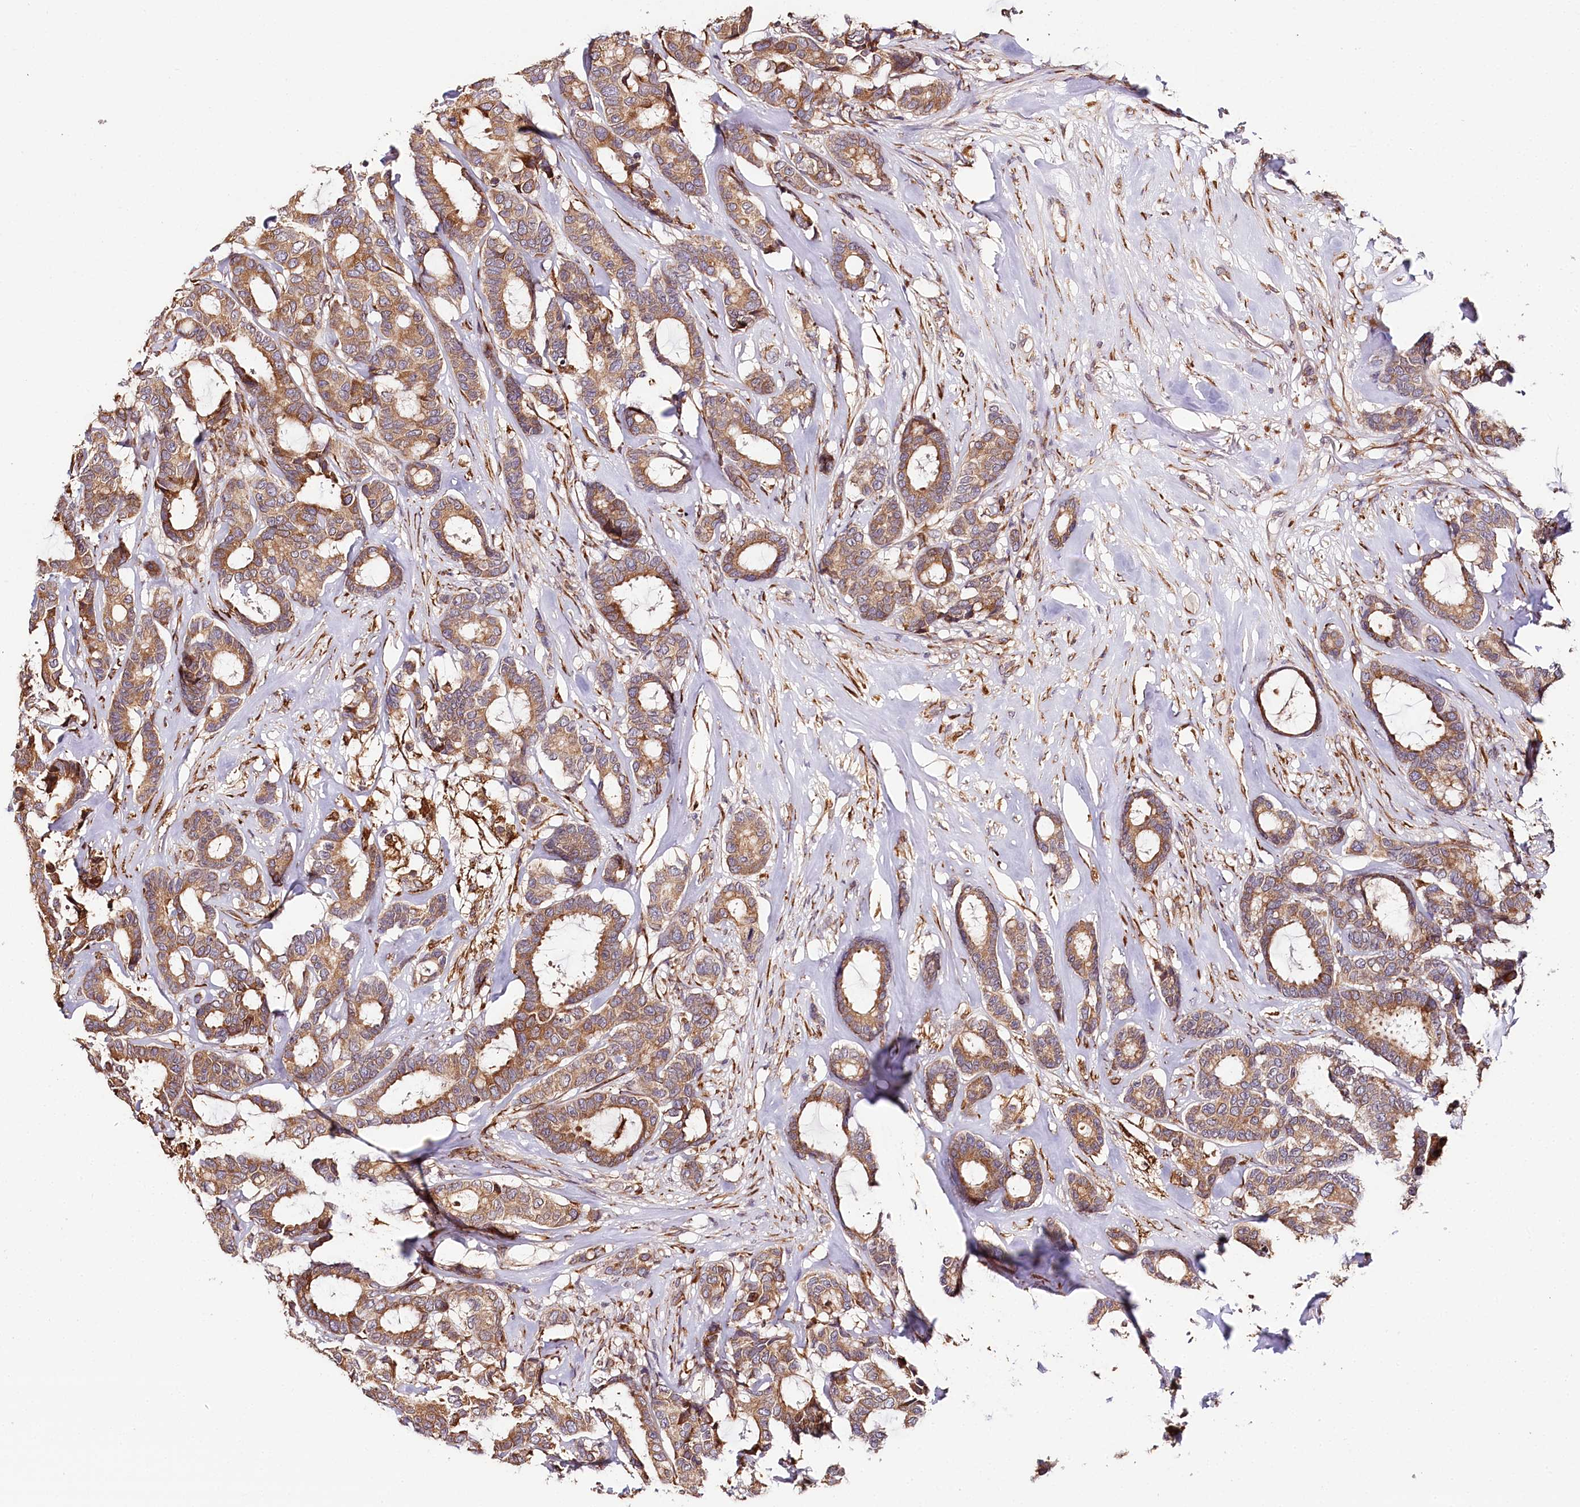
{"staining": {"intensity": "moderate", "quantity": ">75%", "location": "cytoplasmic/membranous"}, "tissue": "breast cancer", "cell_type": "Tumor cells", "image_type": "cancer", "snomed": [{"axis": "morphology", "description": "Duct carcinoma"}, {"axis": "topography", "description": "Breast"}], "caption": "A brown stain labels moderate cytoplasmic/membranous expression of a protein in intraductal carcinoma (breast) tumor cells. (Stains: DAB in brown, nuclei in blue, Microscopy: brightfield microscopy at high magnification).", "gene": "VEGFA", "patient": {"sex": "female", "age": 87}}